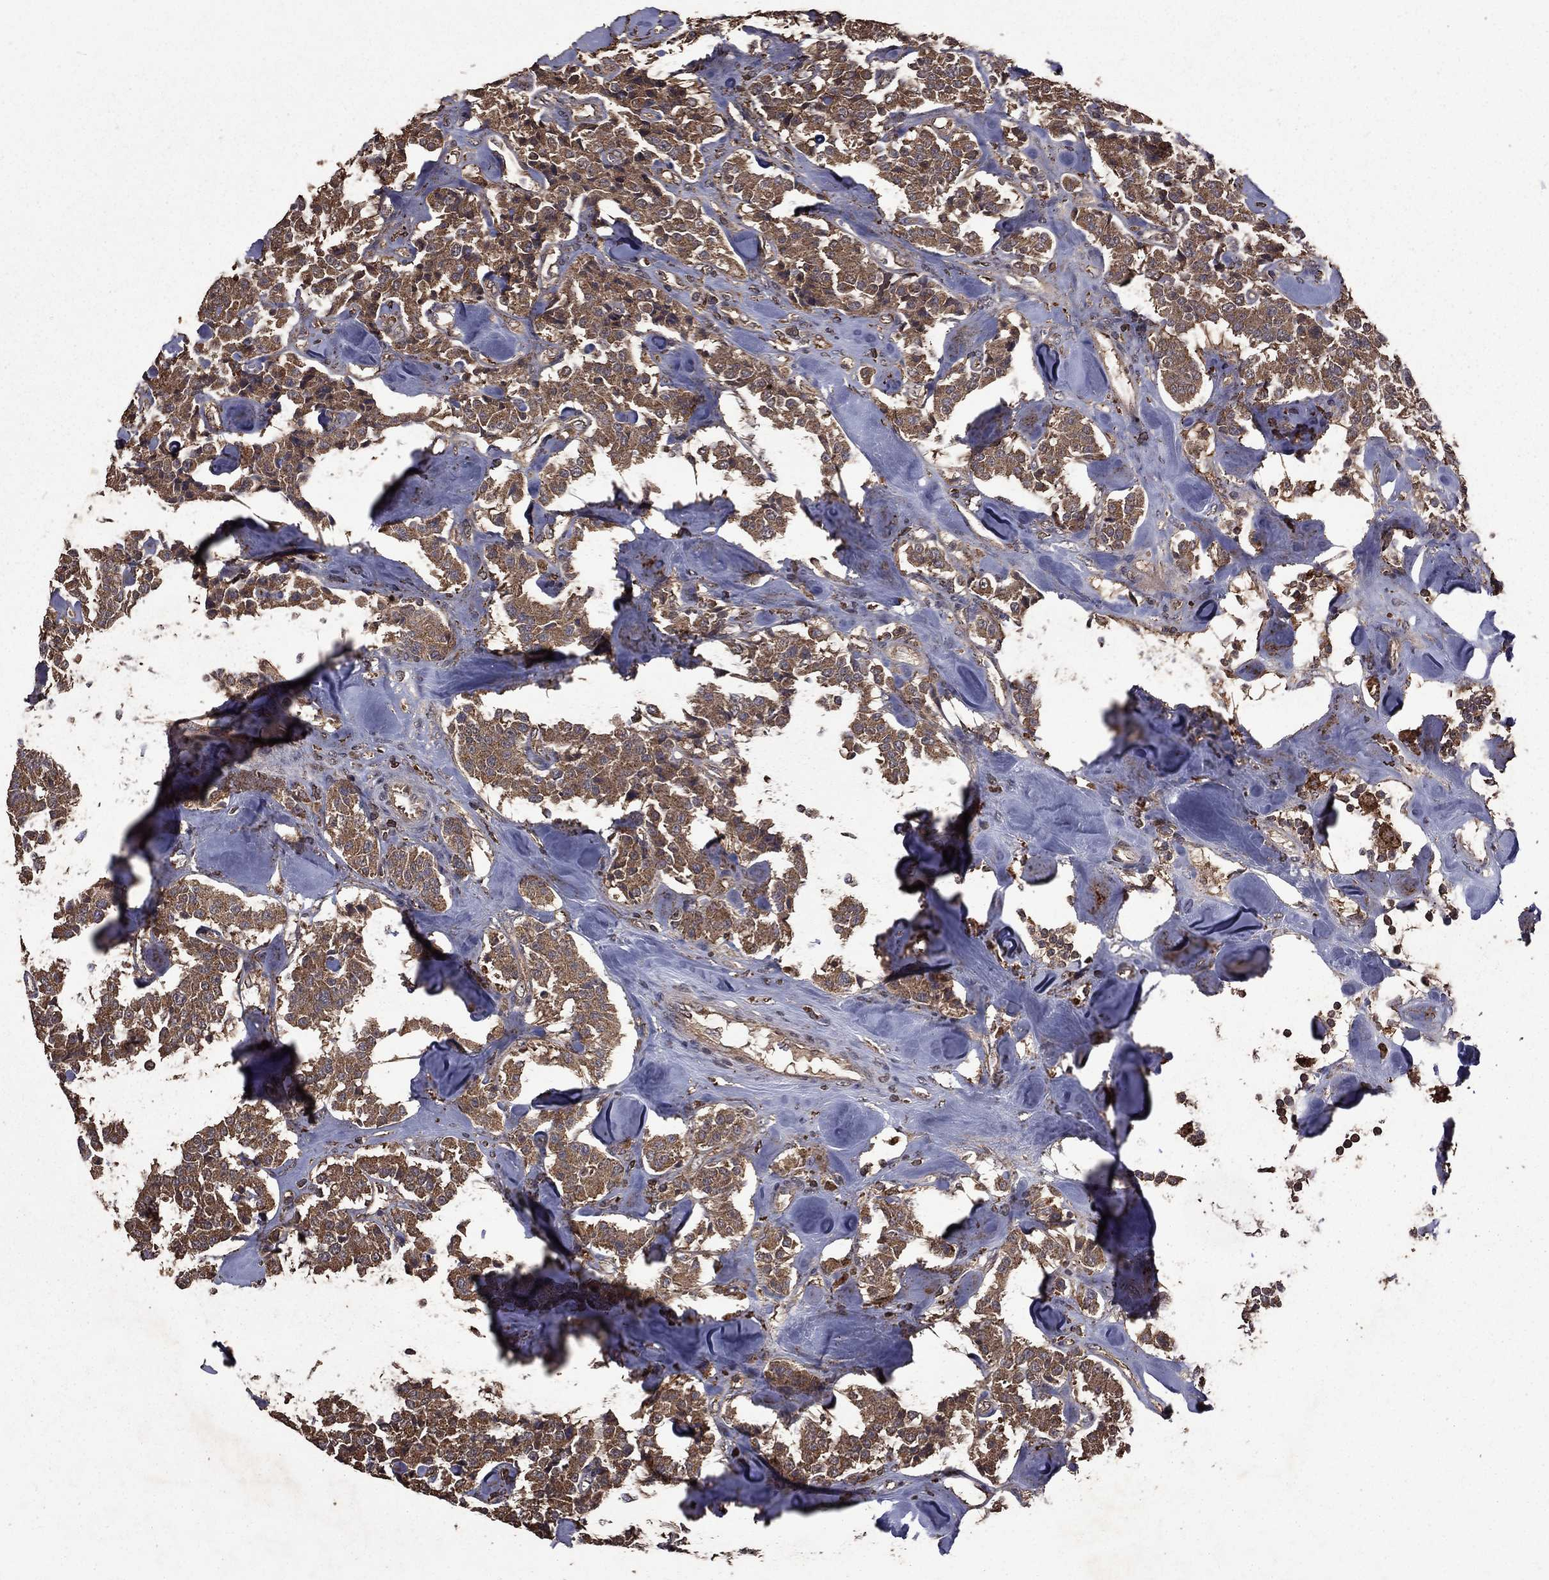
{"staining": {"intensity": "weak", "quantity": ">75%", "location": "cytoplasmic/membranous"}, "tissue": "carcinoid", "cell_type": "Tumor cells", "image_type": "cancer", "snomed": [{"axis": "morphology", "description": "Carcinoid, malignant, NOS"}, {"axis": "topography", "description": "Pancreas"}], "caption": "Carcinoid stained with a protein marker displays weak staining in tumor cells.", "gene": "BIRC6", "patient": {"sex": "male", "age": 41}}